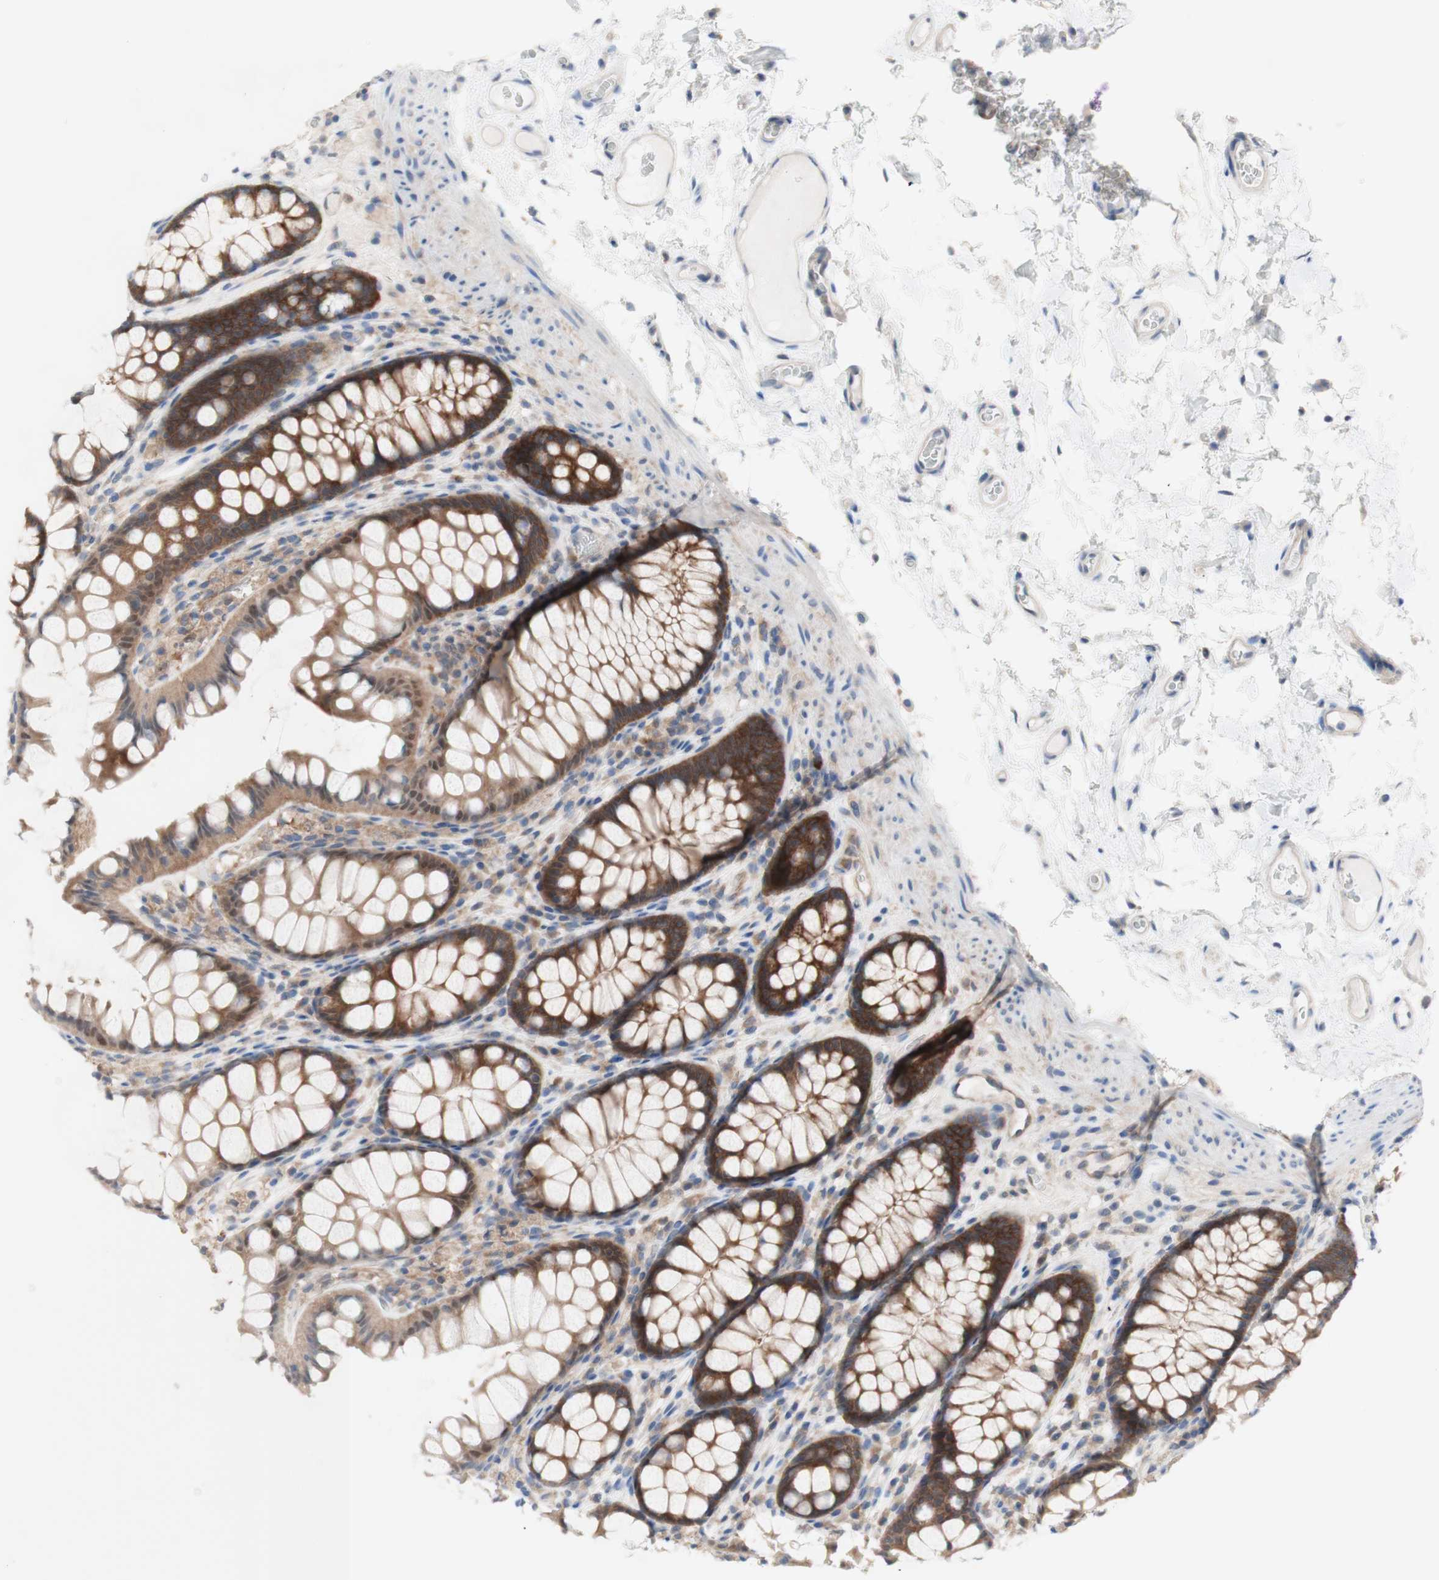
{"staining": {"intensity": "negative", "quantity": "none", "location": "none"}, "tissue": "colon", "cell_type": "Endothelial cells", "image_type": "normal", "snomed": [{"axis": "morphology", "description": "Normal tissue, NOS"}, {"axis": "topography", "description": "Colon"}], "caption": "High magnification brightfield microscopy of unremarkable colon stained with DAB (3,3'-diaminobenzidine) (brown) and counterstained with hematoxylin (blue): endothelial cells show no significant staining. The staining was performed using DAB (3,3'-diaminobenzidine) to visualize the protein expression in brown, while the nuclei were stained in blue with hematoxylin (Magnification: 20x).", "gene": "PRMT5", "patient": {"sex": "female", "age": 55}}